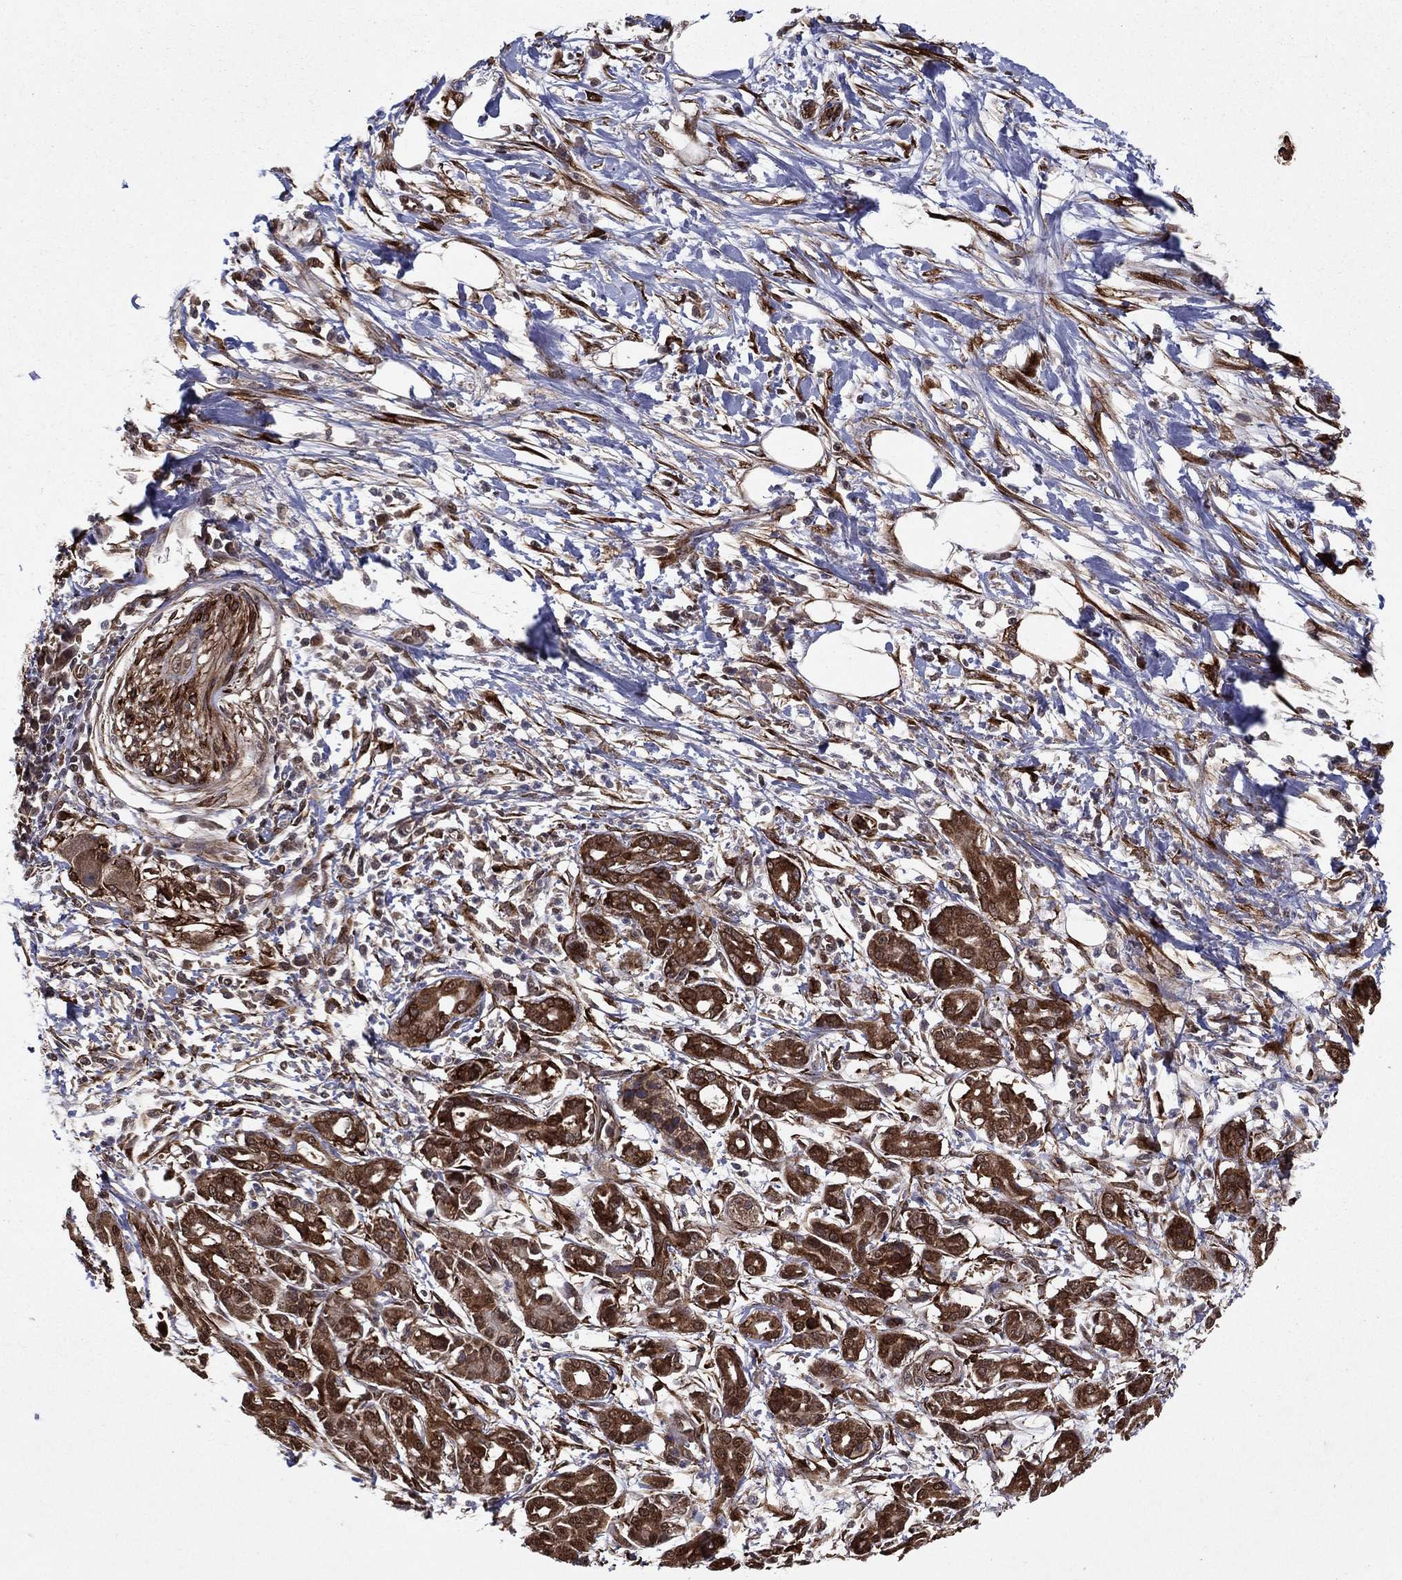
{"staining": {"intensity": "strong", "quantity": ">75%", "location": "cytoplasmic/membranous"}, "tissue": "pancreatic cancer", "cell_type": "Tumor cells", "image_type": "cancer", "snomed": [{"axis": "morphology", "description": "Adenocarcinoma, NOS"}, {"axis": "topography", "description": "Pancreas"}], "caption": "The histopathology image shows staining of pancreatic cancer (adenocarcinoma), revealing strong cytoplasmic/membranous protein positivity (brown color) within tumor cells. The staining was performed using DAB, with brown indicating positive protein expression. Nuclei are stained blue with hematoxylin.", "gene": "CERS2", "patient": {"sex": "male", "age": 72}}